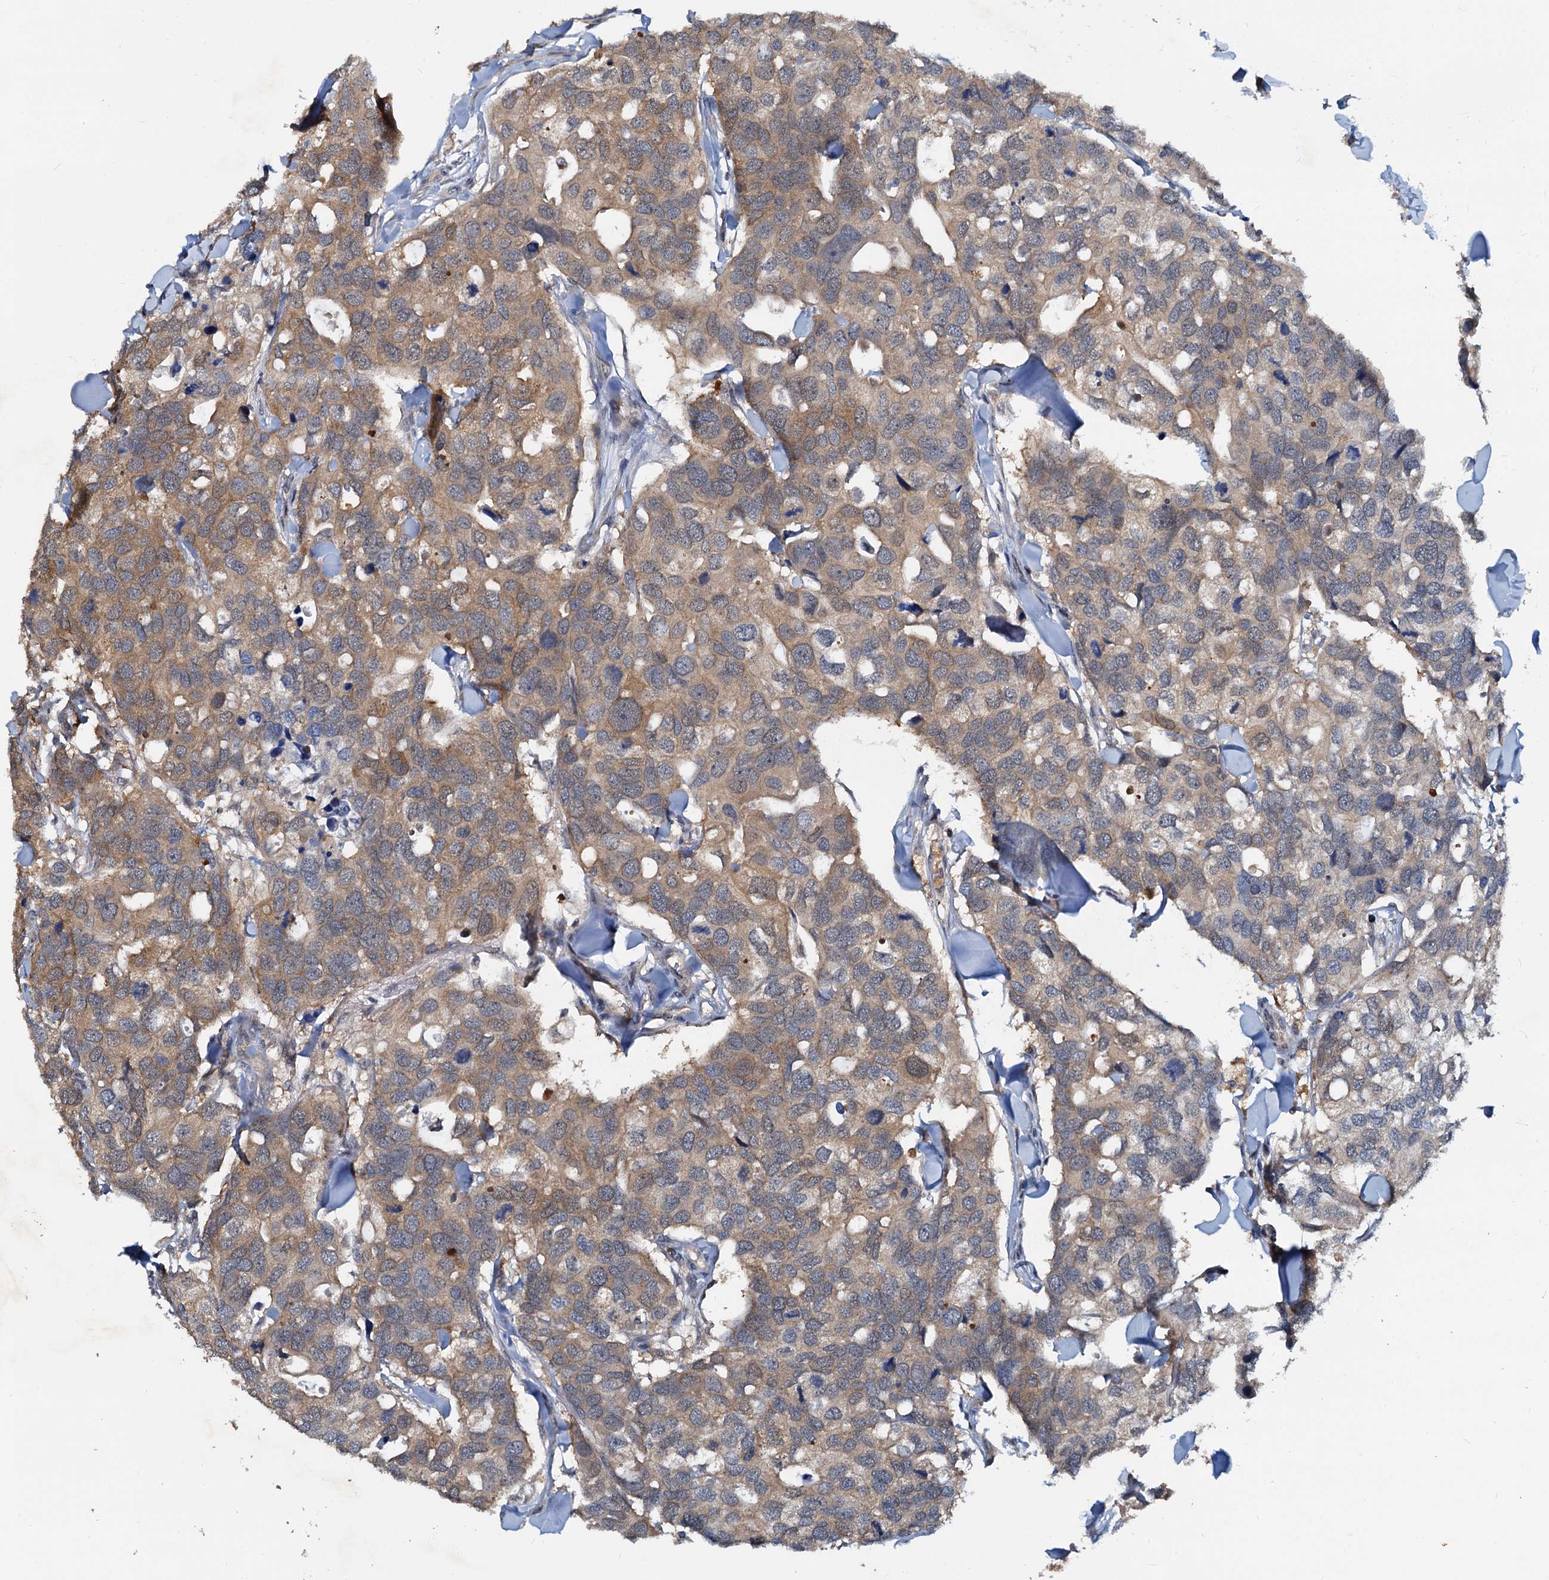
{"staining": {"intensity": "moderate", "quantity": "25%-75%", "location": "cytoplasmic/membranous"}, "tissue": "breast cancer", "cell_type": "Tumor cells", "image_type": "cancer", "snomed": [{"axis": "morphology", "description": "Duct carcinoma"}, {"axis": "topography", "description": "Breast"}], "caption": "Immunohistochemical staining of breast cancer exhibits medium levels of moderate cytoplasmic/membranous positivity in about 25%-75% of tumor cells.", "gene": "PTGES3", "patient": {"sex": "female", "age": 83}}